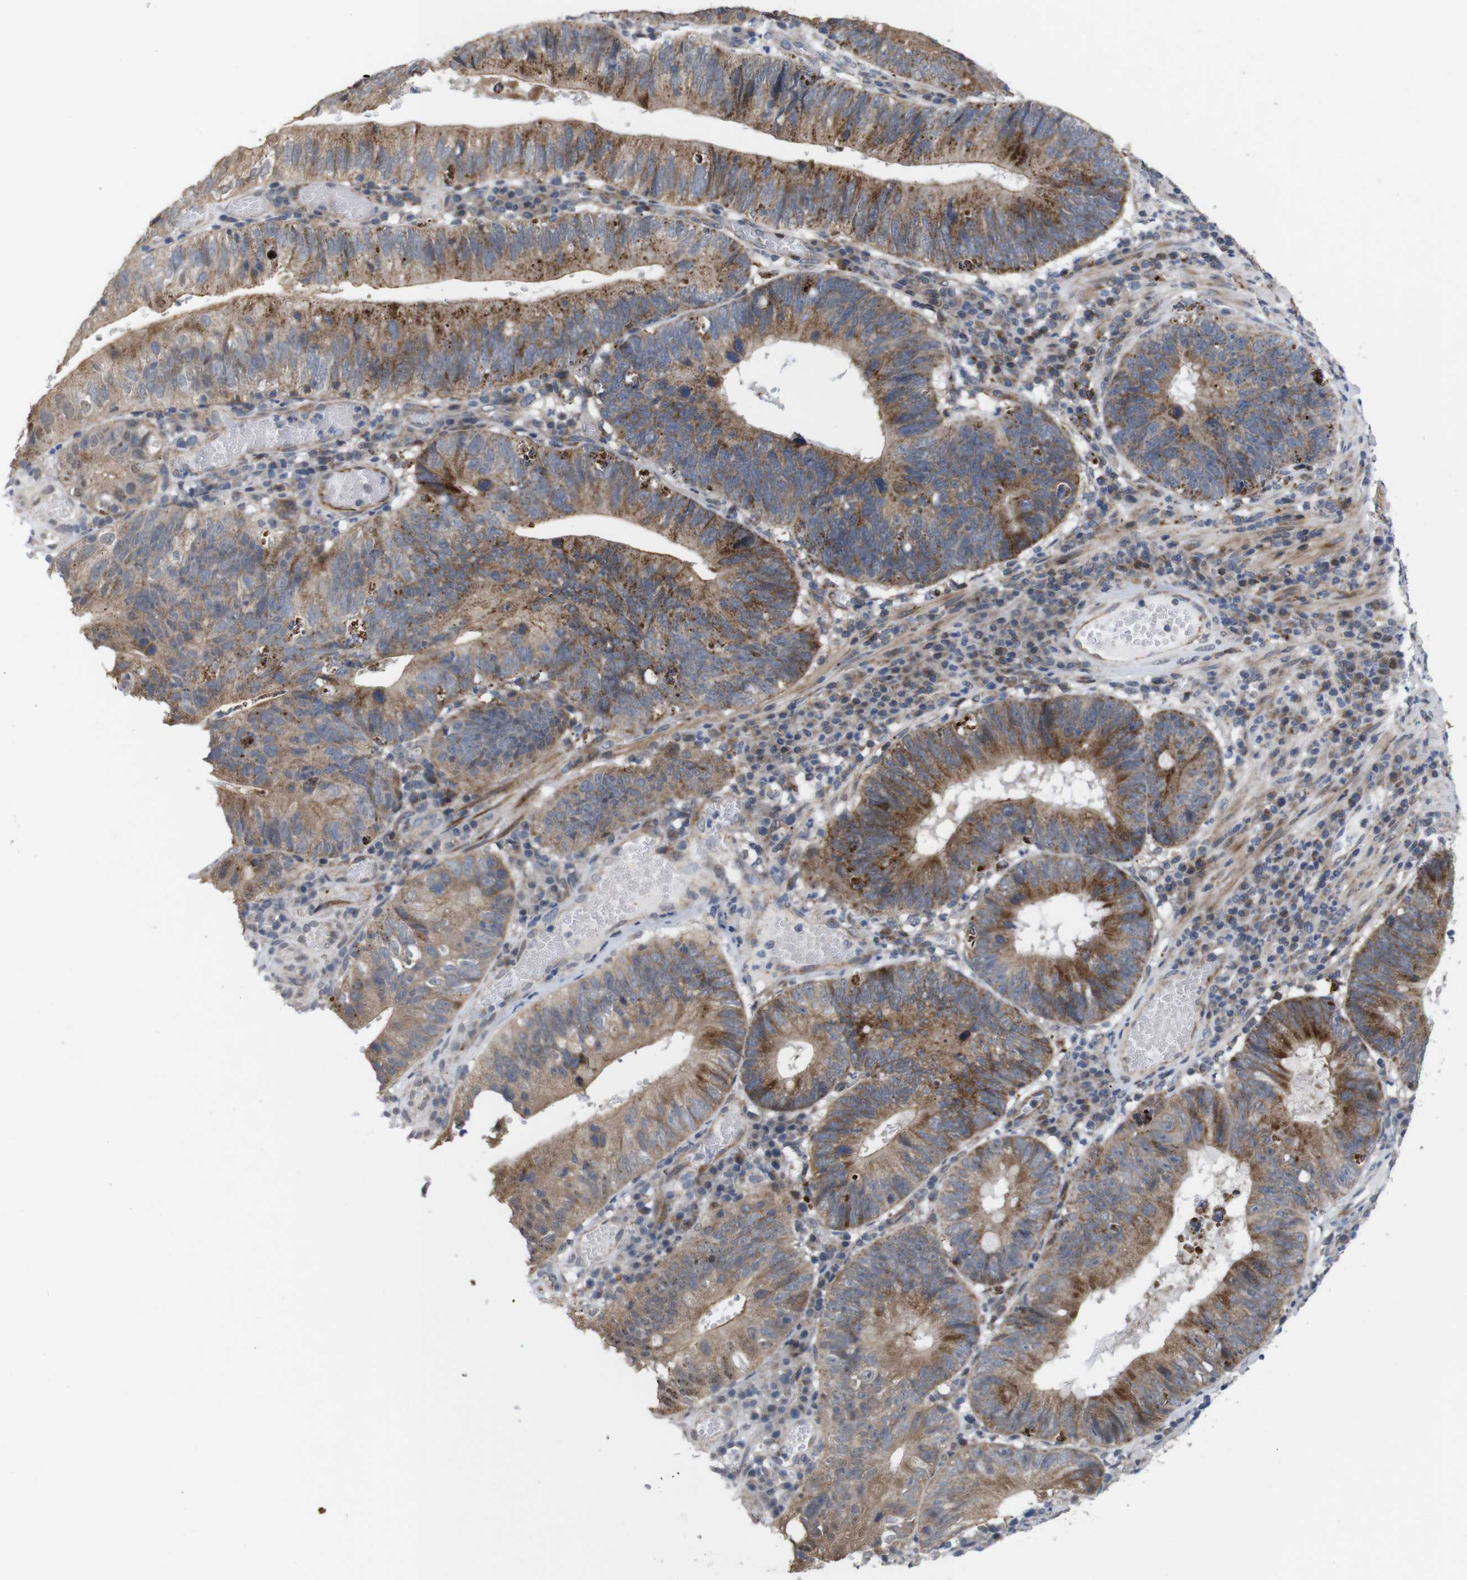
{"staining": {"intensity": "strong", "quantity": ">75%", "location": "cytoplasmic/membranous"}, "tissue": "stomach cancer", "cell_type": "Tumor cells", "image_type": "cancer", "snomed": [{"axis": "morphology", "description": "Adenocarcinoma, NOS"}, {"axis": "topography", "description": "Stomach"}], "caption": "Immunohistochemical staining of human adenocarcinoma (stomach) shows high levels of strong cytoplasmic/membranous protein positivity in approximately >75% of tumor cells.", "gene": "ATP7B", "patient": {"sex": "male", "age": 59}}